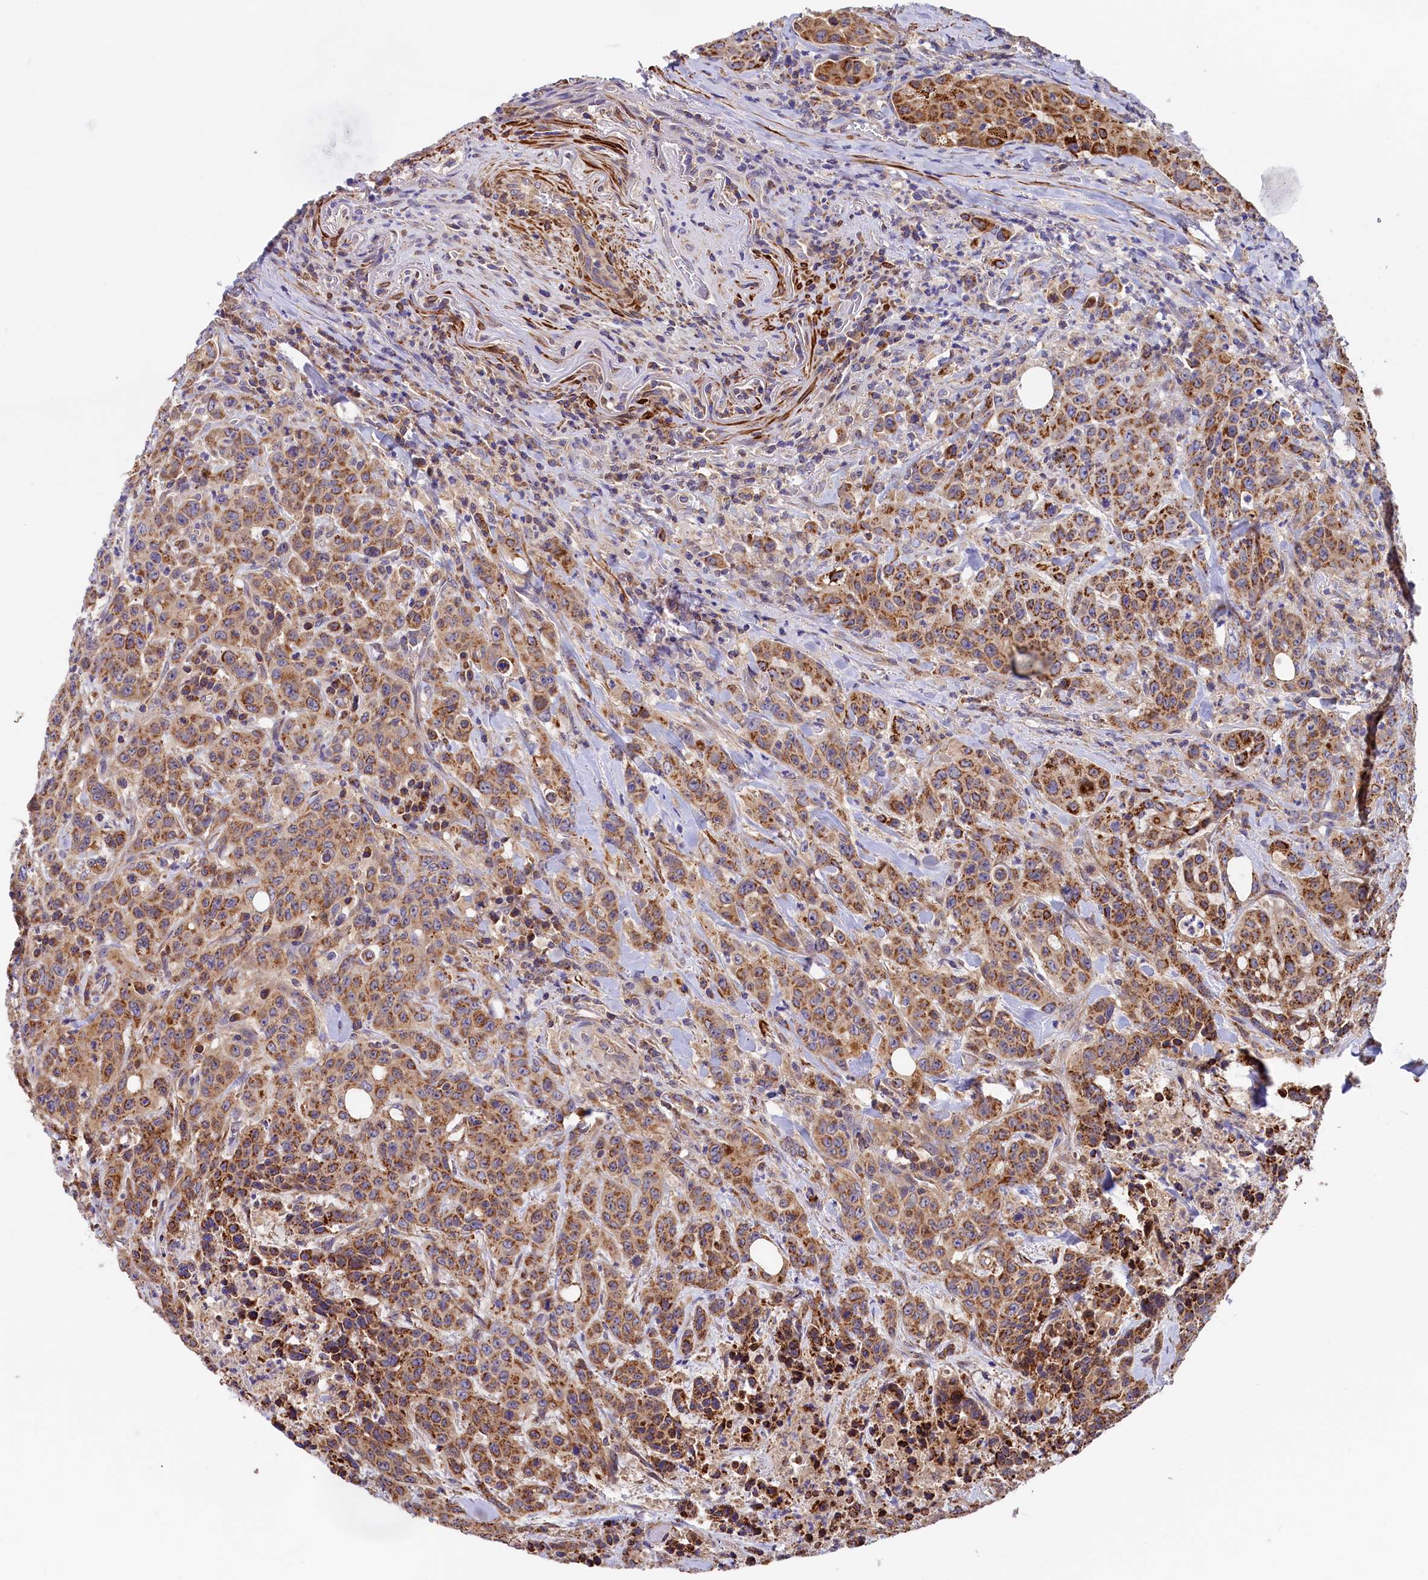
{"staining": {"intensity": "strong", "quantity": ">75%", "location": "cytoplasmic/membranous"}, "tissue": "colorectal cancer", "cell_type": "Tumor cells", "image_type": "cancer", "snomed": [{"axis": "morphology", "description": "Adenocarcinoma, NOS"}, {"axis": "topography", "description": "Colon"}], "caption": "Immunohistochemical staining of colorectal adenocarcinoma demonstrates strong cytoplasmic/membranous protein positivity in about >75% of tumor cells.", "gene": "CIAO3", "patient": {"sex": "male", "age": 62}}